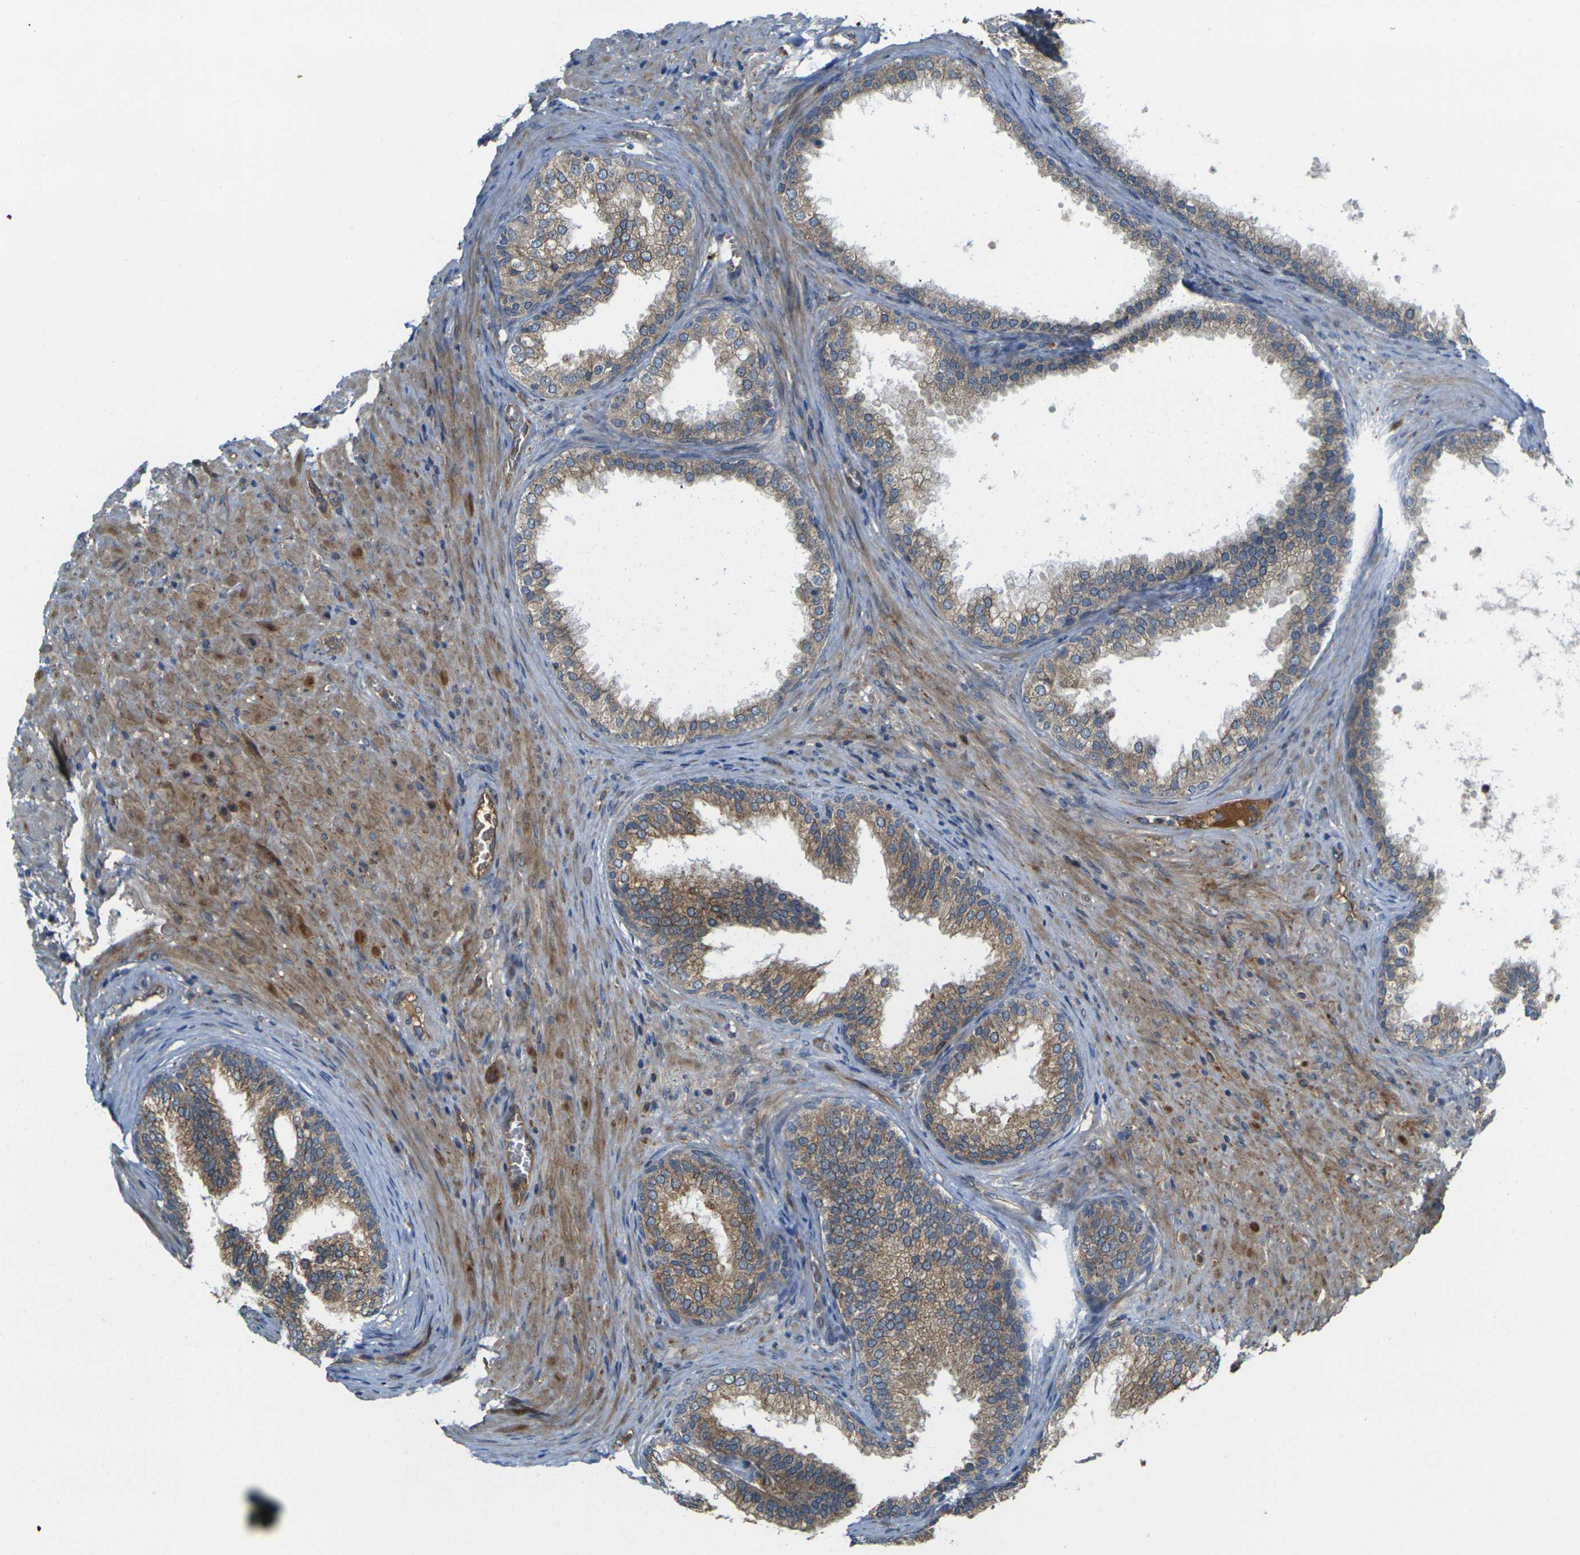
{"staining": {"intensity": "moderate", "quantity": ">75%", "location": "cytoplasmic/membranous"}, "tissue": "prostate", "cell_type": "Glandular cells", "image_type": "normal", "snomed": [{"axis": "morphology", "description": "Normal tissue, NOS"}, {"axis": "topography", "description": "Prostate"}], "caption": "This histopathology image exhibits immunohistochemistry (IHC) staining of benign prostate, with medium moderate cytoplasmic/membranous staining in about >75% of glandular cells.", "gene": "FZD1", "patient": {"sex": "male", "age": 76}}